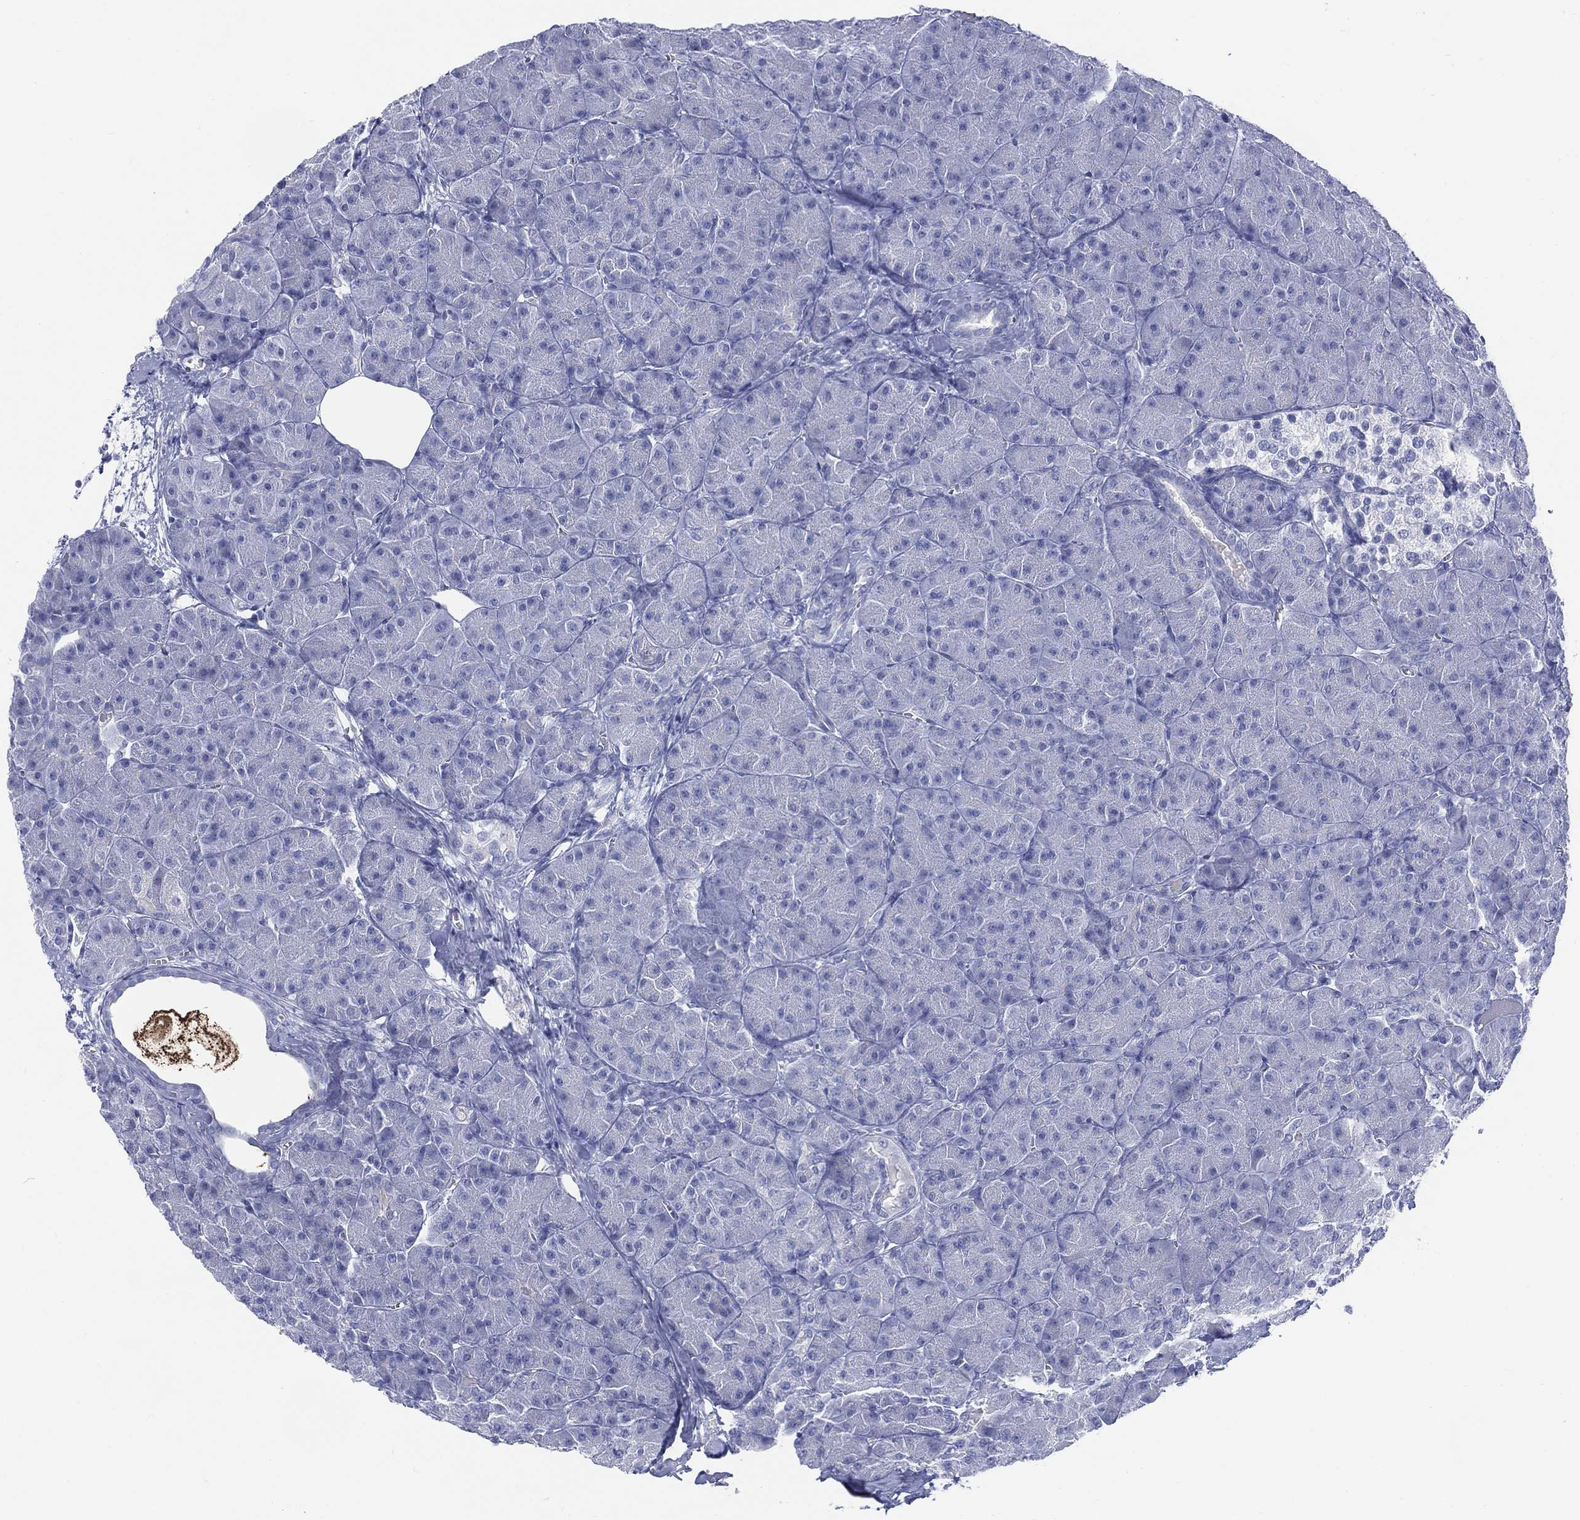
{"staining": {"intensity": "negative", "quantity": "none", "location": "none"}, "tissue": "pancreas", "cell_type": "Exocrine glandular cells", "image_type": "normal", "snomed": [{"axis": "morphology", "description": "Normal tissue, NOS"}, {"axis": "topography", "description": "Pancreas"}], "caption": "The photomicrograph shows no staining of exocrine glandular cells in benign pancreas.", "gene": "ENSG00000285953", "patient": {"sex": "male", "age": 61}}